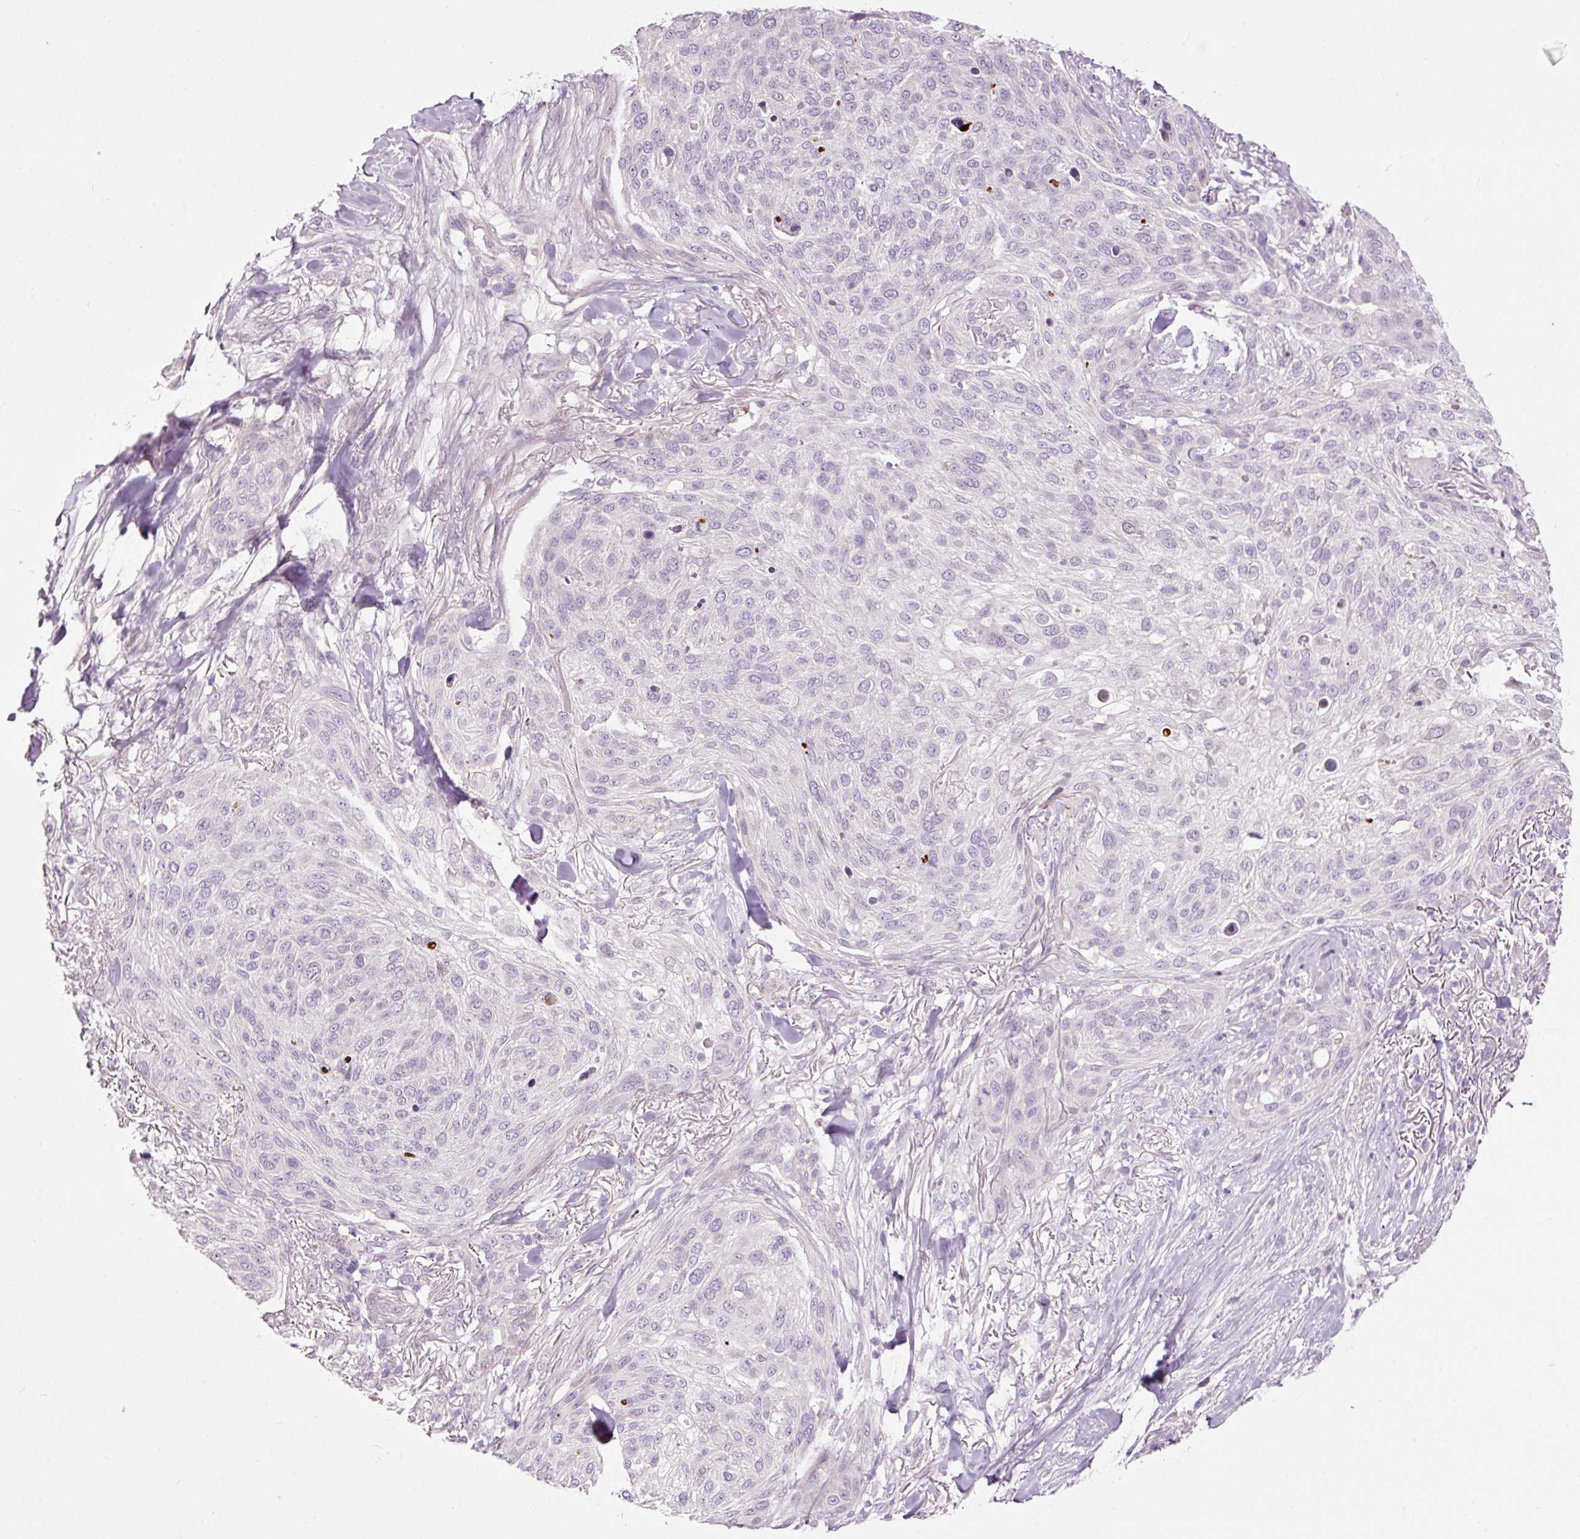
{"staining": {"intensity": "negative", "quantity": "none", "location": "none"}, "tissue": "skin cancer", "cell_type": "Tumor cells", "image_type": "cancer", "snomed": [{"axis": "morphology", "description": "Squamous cell carcinoma, NOS"}, {"axis": "topography", "description": "Skin"}], "caption": "IHC micrograph of skin squamous cell carcinoma stained for a protein (brown), which displays no expression in tumor cells.", "gene": "FCRL4", "patient": {"sex": "female", "age": 87}}